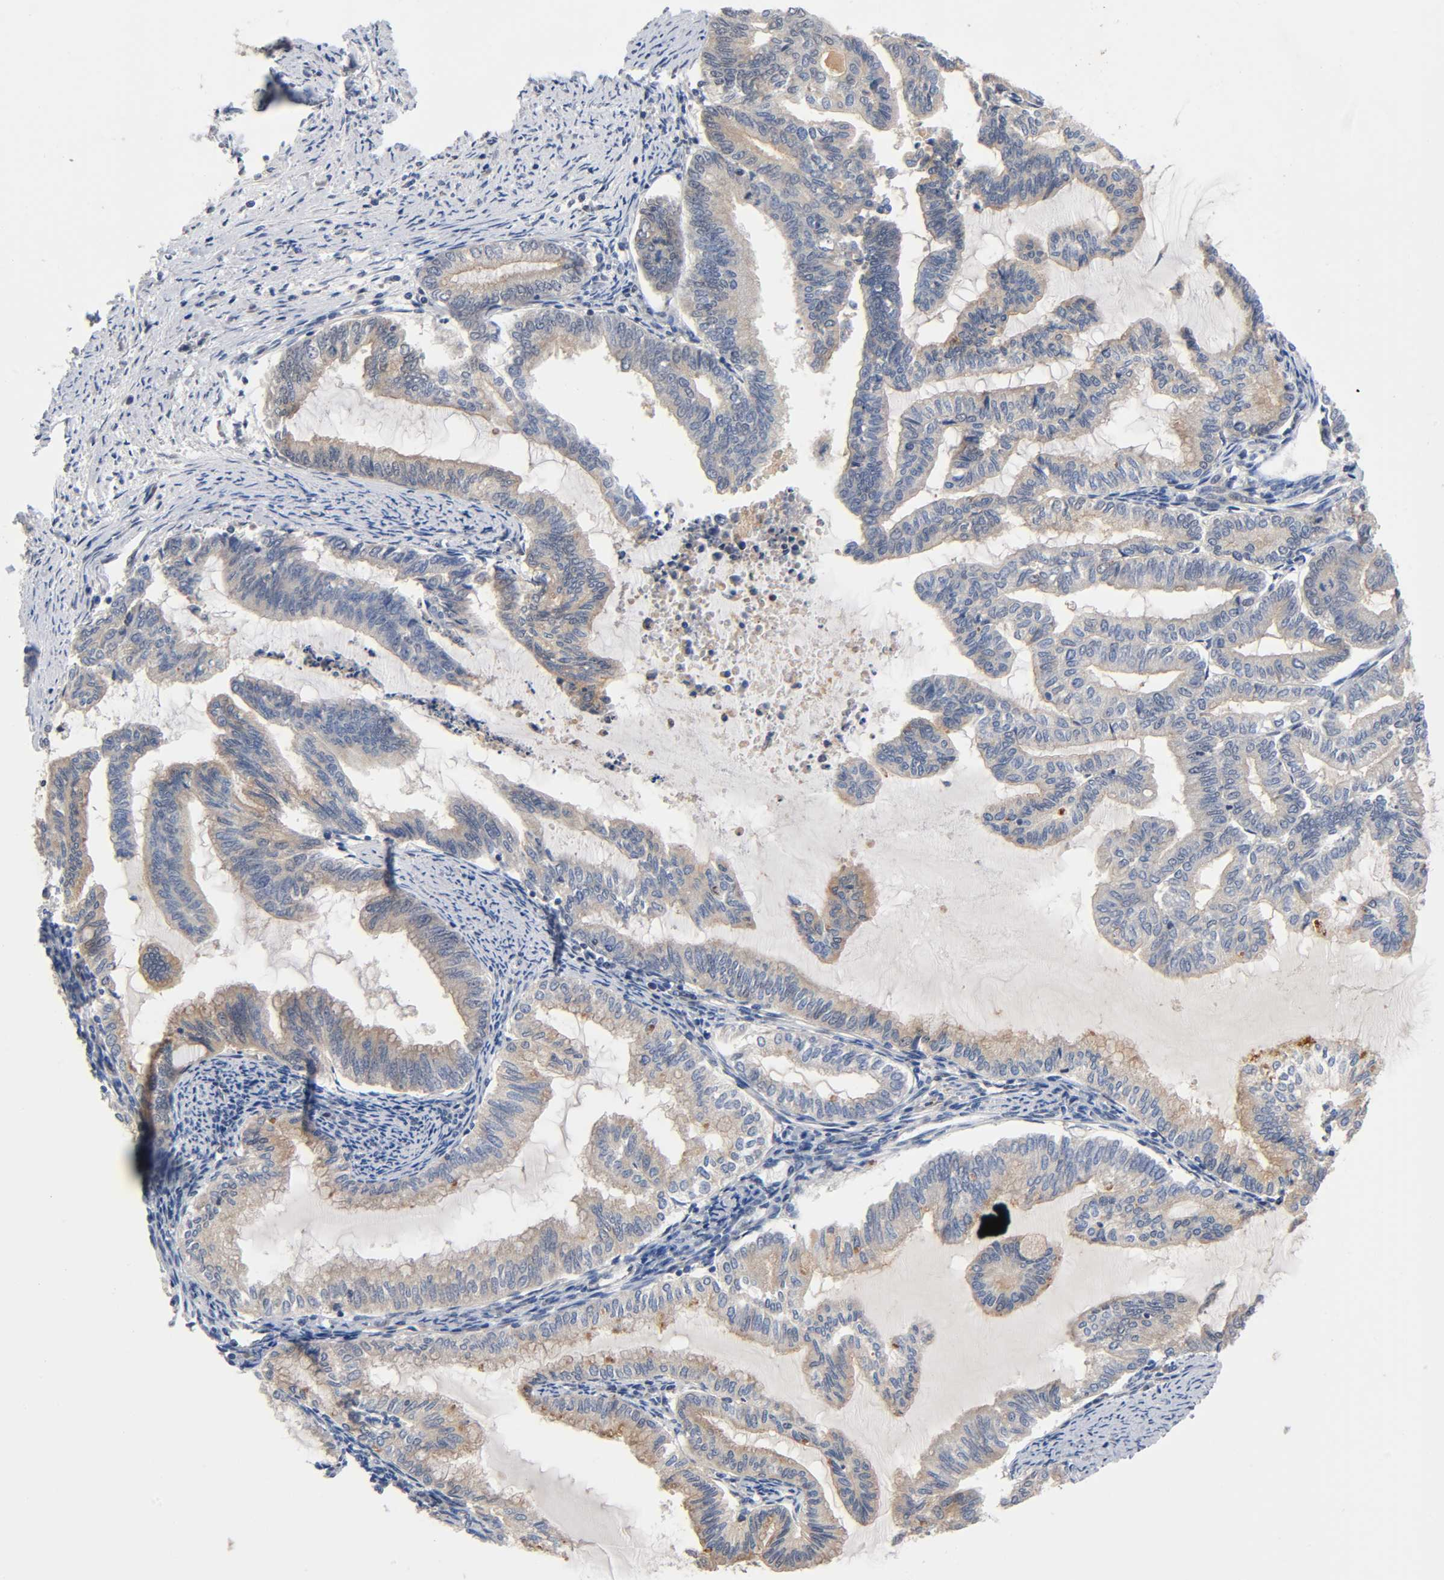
{"staining": {"intensity": "moderate", "quantity": "25%-75%", "location": "cytoplasmic/membranous"}, "tissue": "endometrial cancer", "cell_type": "Tumor cells", "image_type": "cancer", "snomed": [{"axis": "morphology", "description": "Adenocarcinoma, NOS"}, {"axis": "topography", "description": "Endometrium"}], "caption": "A micrograph of endometrial cancer (adenocarcinoma) stained for a protein reveals moderate cytoplasmic/membranous brown staining in tumor cells. (Stains: DAB (3,3'-diaminobenzidine) in brown, nuclei in blue, Microscopy: brightfield microscopy at high magnification).", "gene": "PRKAB1", "patient": {"sex": "female", "age": 79}}